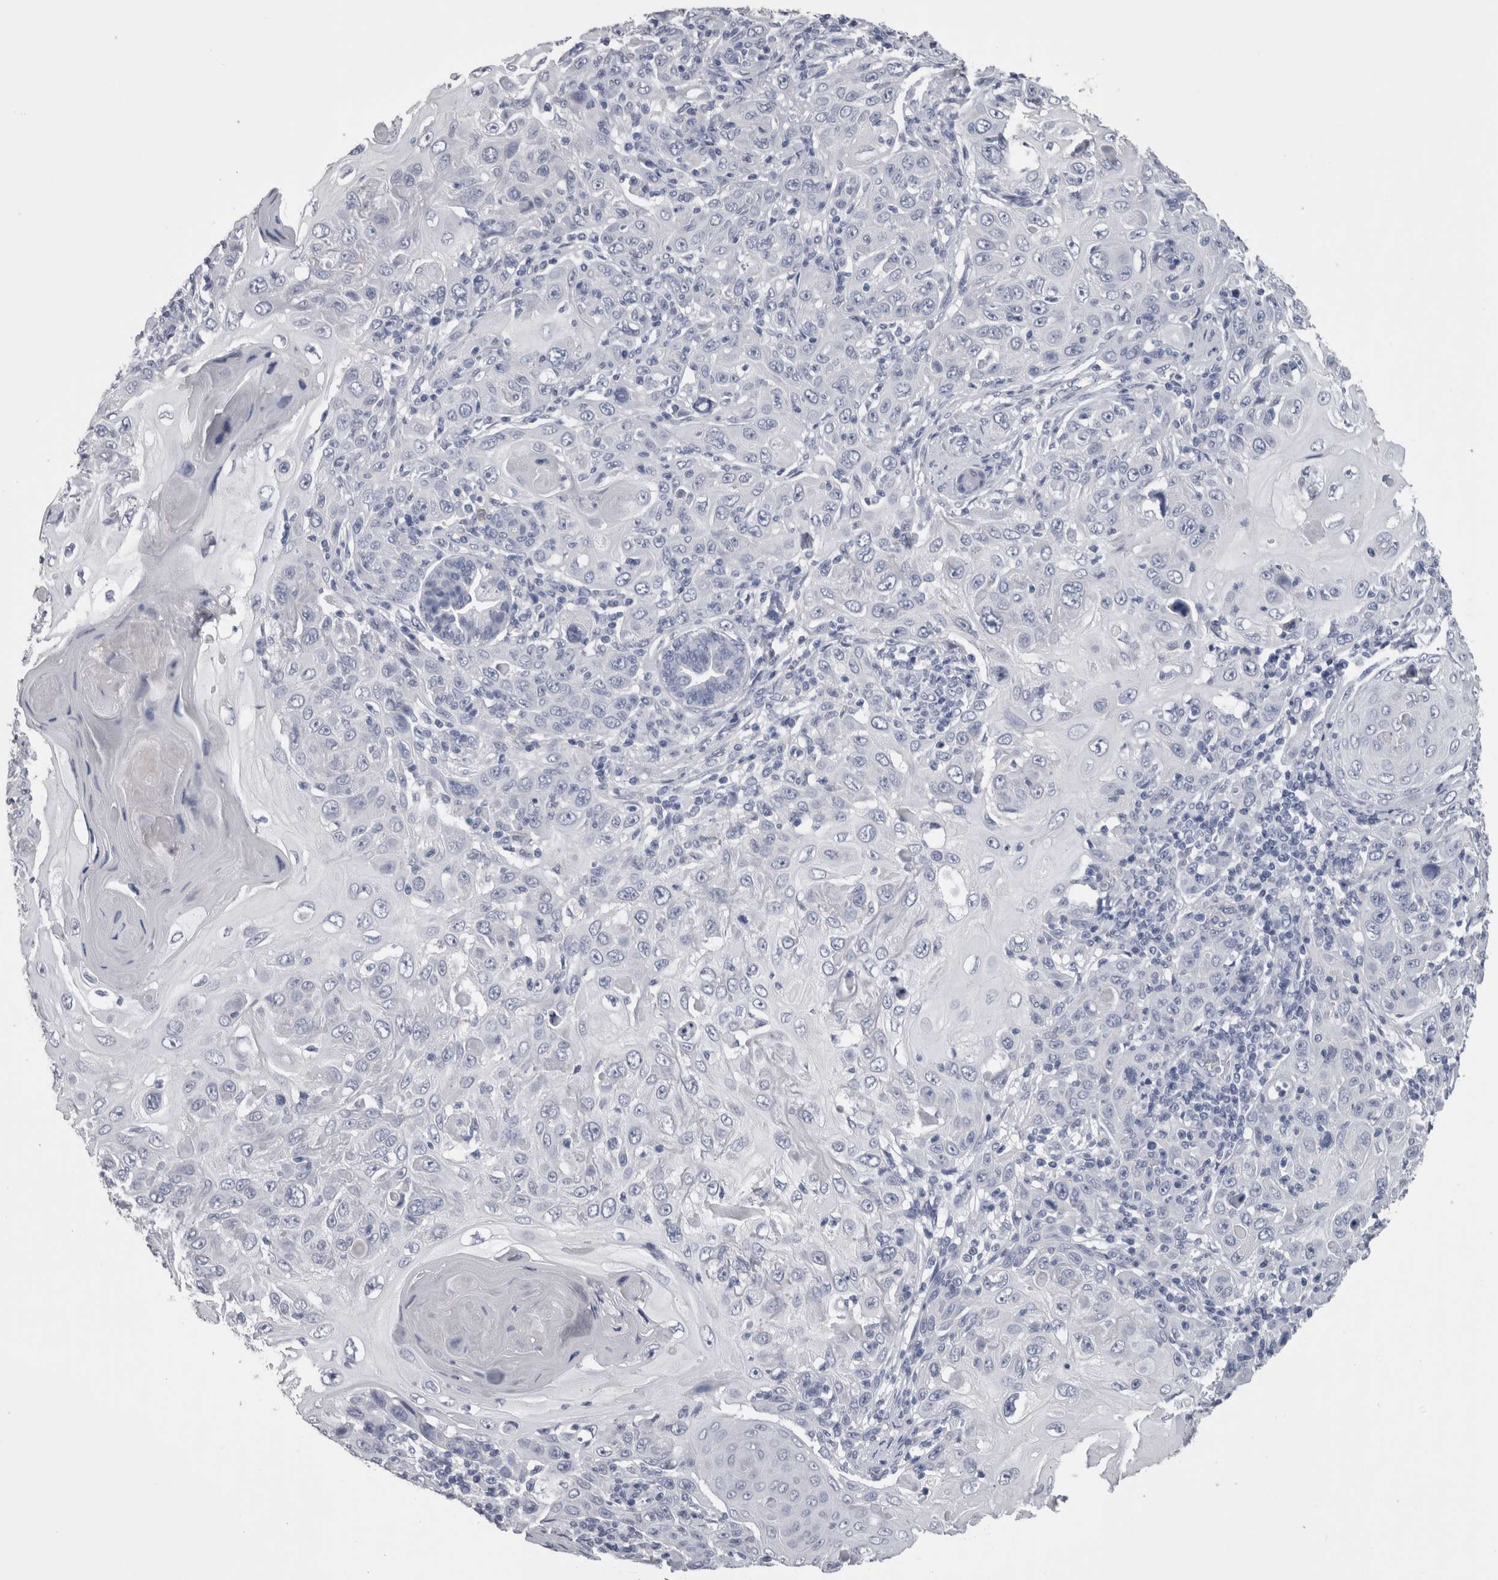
{"staining": {"intensity": "negative", "quantity": "none", "location": "none"}, "tissue": "skin cancer", "cell_type": "Tumor cells", "image_type": "cancer", "snomed": [{"axis": "morphology", "description": "Squamous cell carcinoma, NOS"}, {"axis": "topography", "description": "Skin"}], "caption": "Immunohistochemistry of skin cancer (squamous cell carcinoma) displays no positivity in tumor cells. Nuclei are stained in blue.", "gene": "CA8", "patient": {"sex": "female", "age": 88}}